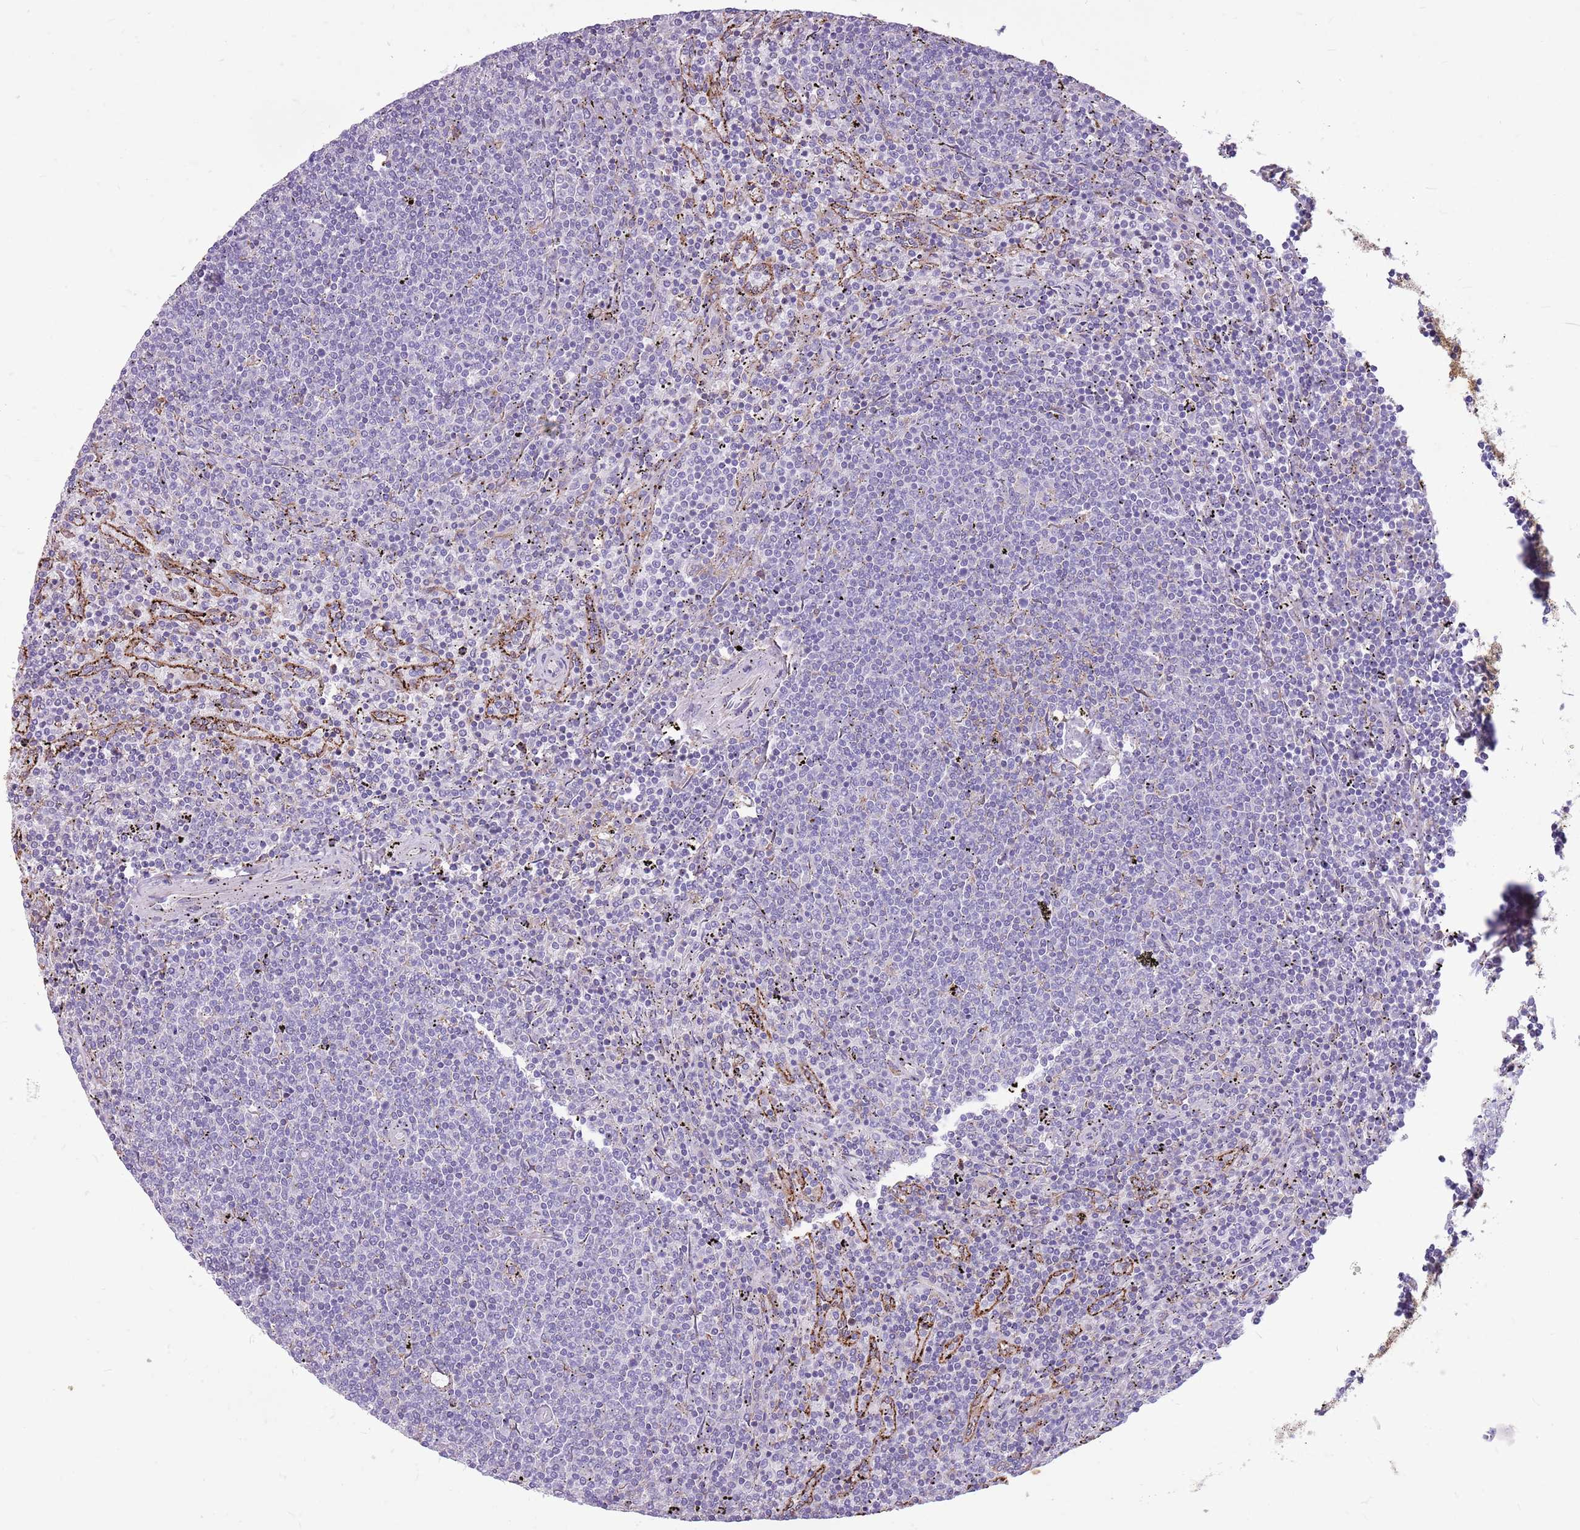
{"staining": {"intensity": "negative", "quantity": "none", "location": "none"}, "tissue": "lymphoma", "cell_type": "Tumor cells", "image_type": "cancer", "snomed": [{"axis": "morphology", "description": "Malignant lymphoma, non-Hodgkin's type, Low grade"}, {"axis": "topography", "description": "Spleen"}], "caption": "The histopathology image exhibits no staining of tumor cells in malignant lymphoma, non-Hodgkin's type (low-grade). (DAB (3,3'-diaminobenzidine) IHC, high magnification).", "gene": "KCTD19", "patient": {"sex": "female", "age": 50}}